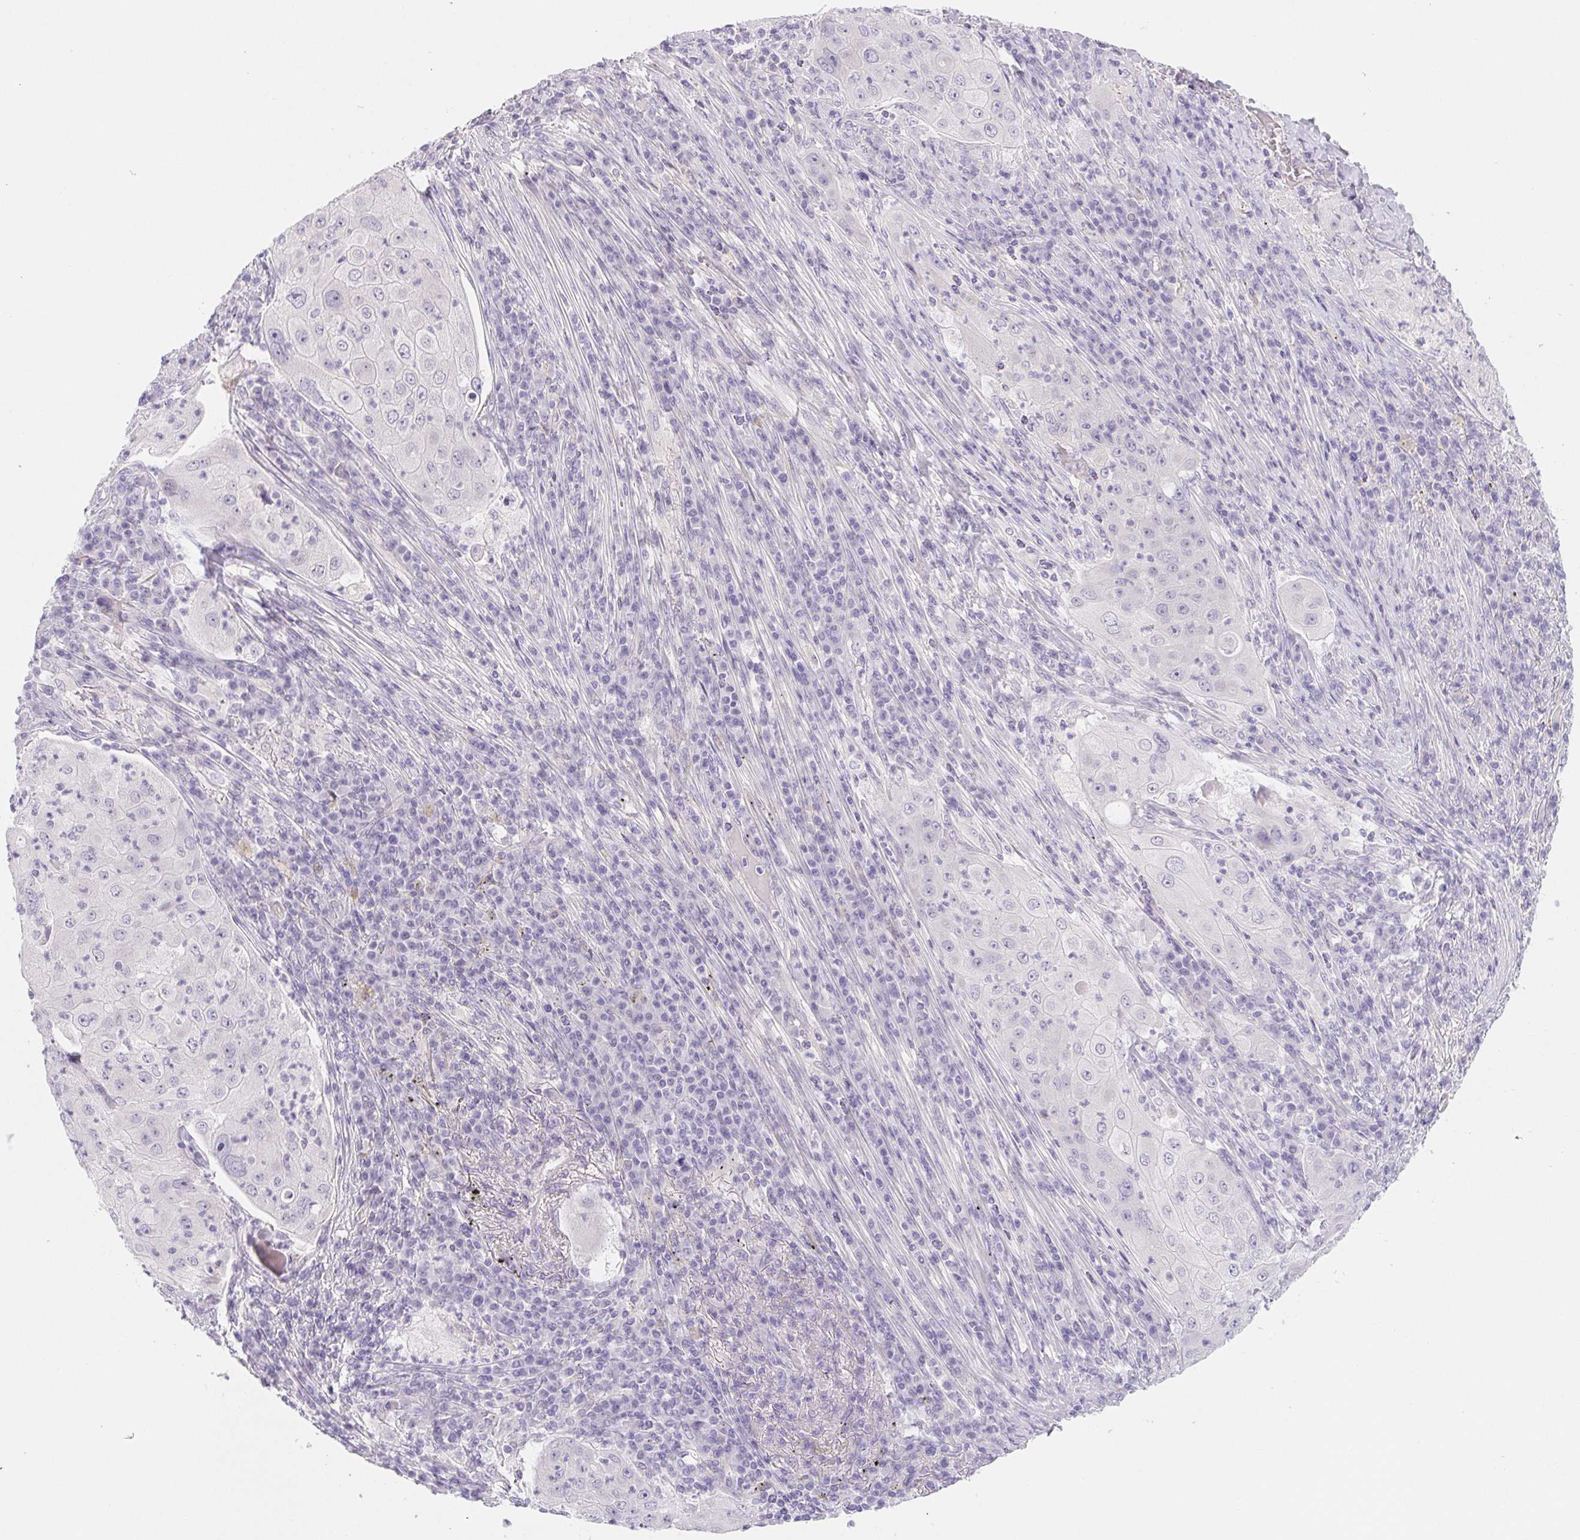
{"staining": {"intensity": "negative", "quantity": "none", "location": "none"}, "tissue": "lung cancer", "cell_type": "Tumor cells", "image_type": "cancer", "snomed": [{"axis": "morphology", "description": "Squamous cell carcinoma, NOS"}, {"axis": "topography", "description": "Lung"}], "caption": "Immunohistochemistry image of neoplastic tissue: human squamous cell carcinoma (lung) stained with DAB (3,3'-diaminobenzidine) displays no significant protein positivity in tumor cells.", "gene": "CTNND2", "patient": {"sex": "female", "age": 59}}